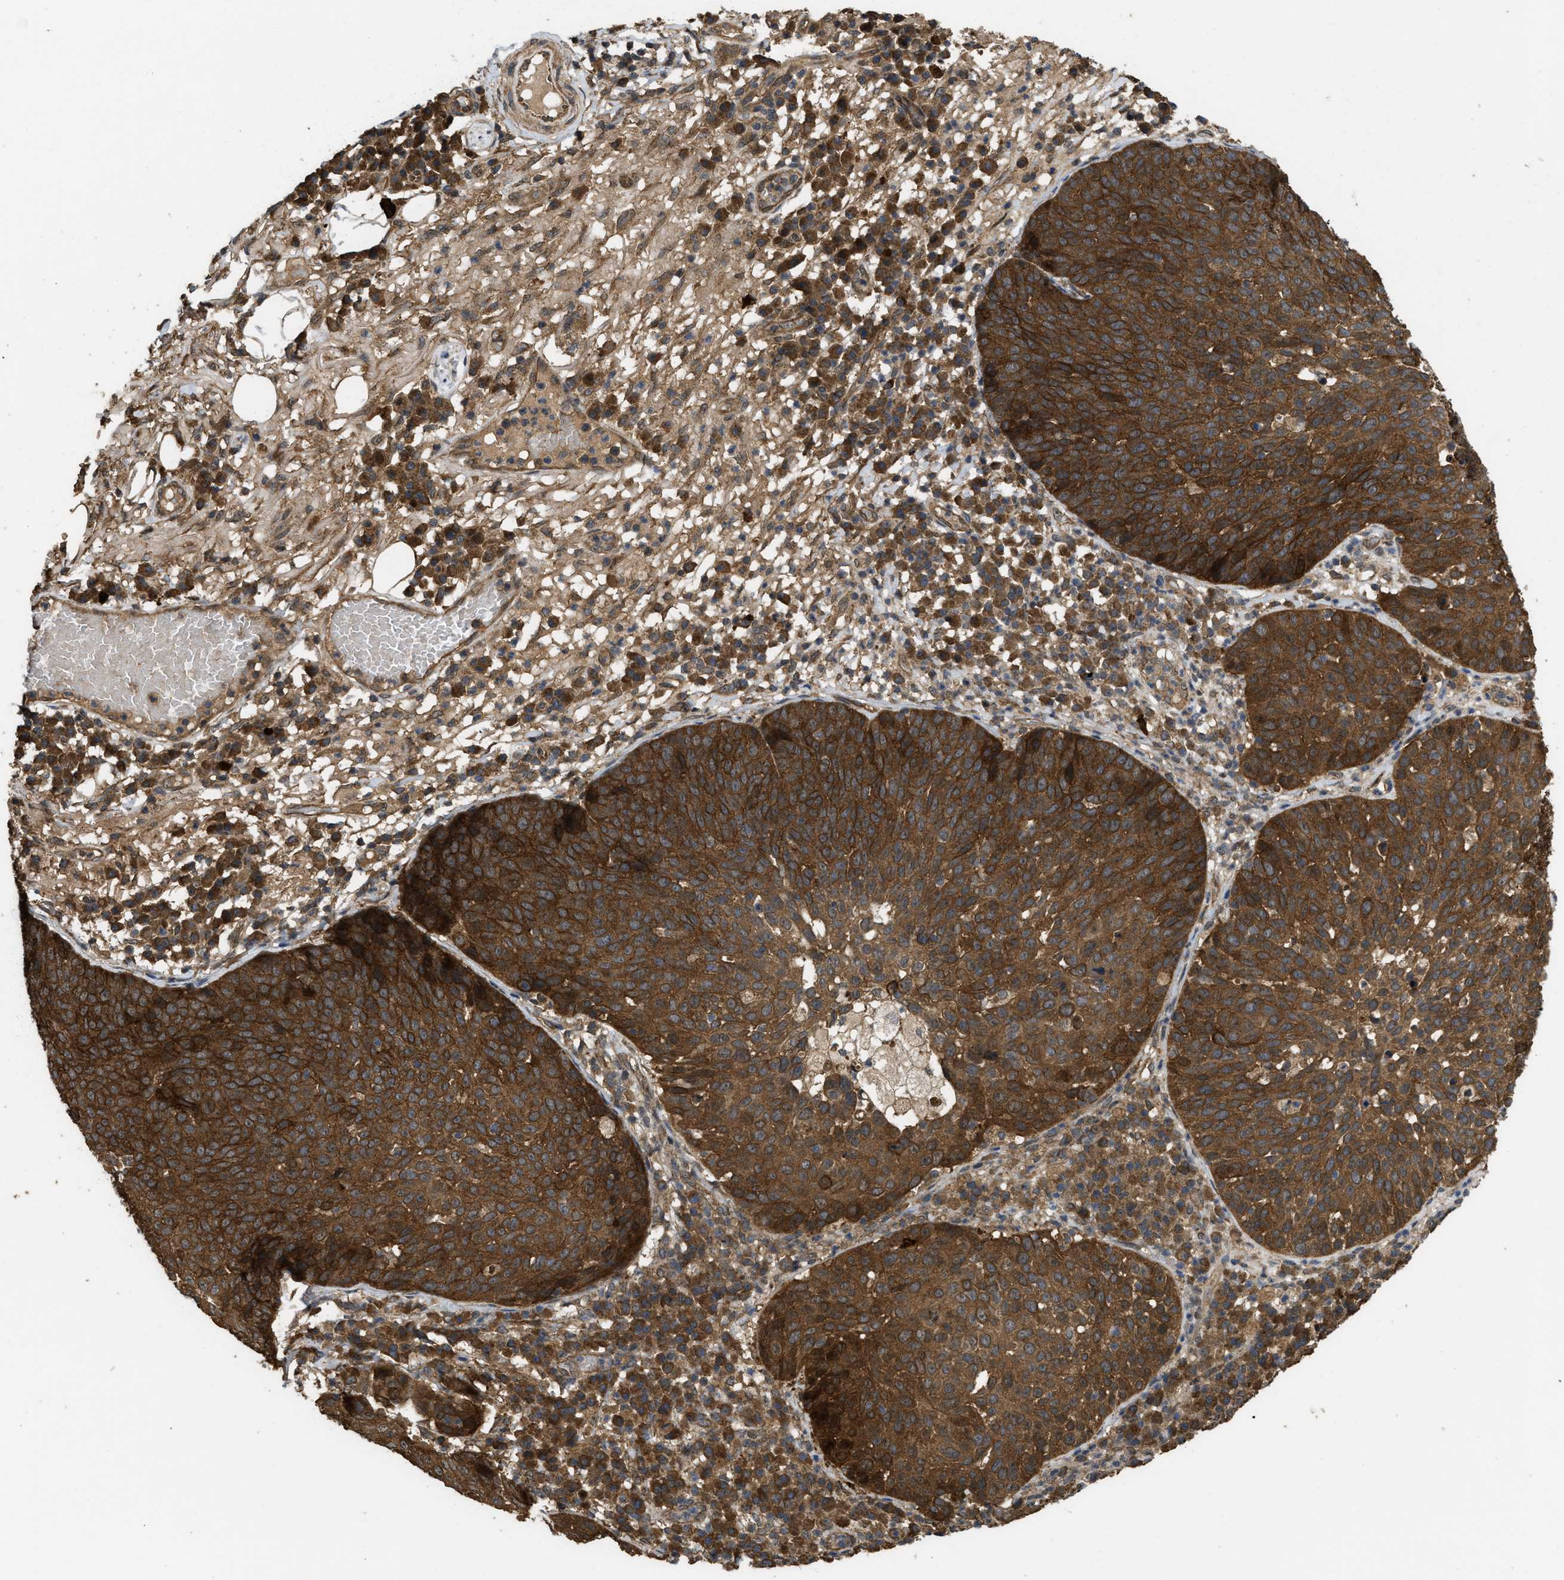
{"staining": {"intensity": "strong", "quantity": ">75%", "location": "cytoplasmic/membranous"}, "tissue": "skin cancer", "cell_type": "Tumor cells", "image_type": "cancer", "snomed": [{"axis": "morphology", "description": "Squamous cell carcinoma in situ, NOS"}, {"axis": "morphology", "description": "Squamous cell carcinoma, NOS"}, {"axis": "topography", "description": "Skin"}], "caption": "This histopathology image shows immunohistochemistry staining of human squamous cell carcinoma (skin), with high strong cytoplasmic/membranous expression in approximately >75% of tumor cells.", "gene": "FZD6", "patient": {"sex": "male", "age": 93}}